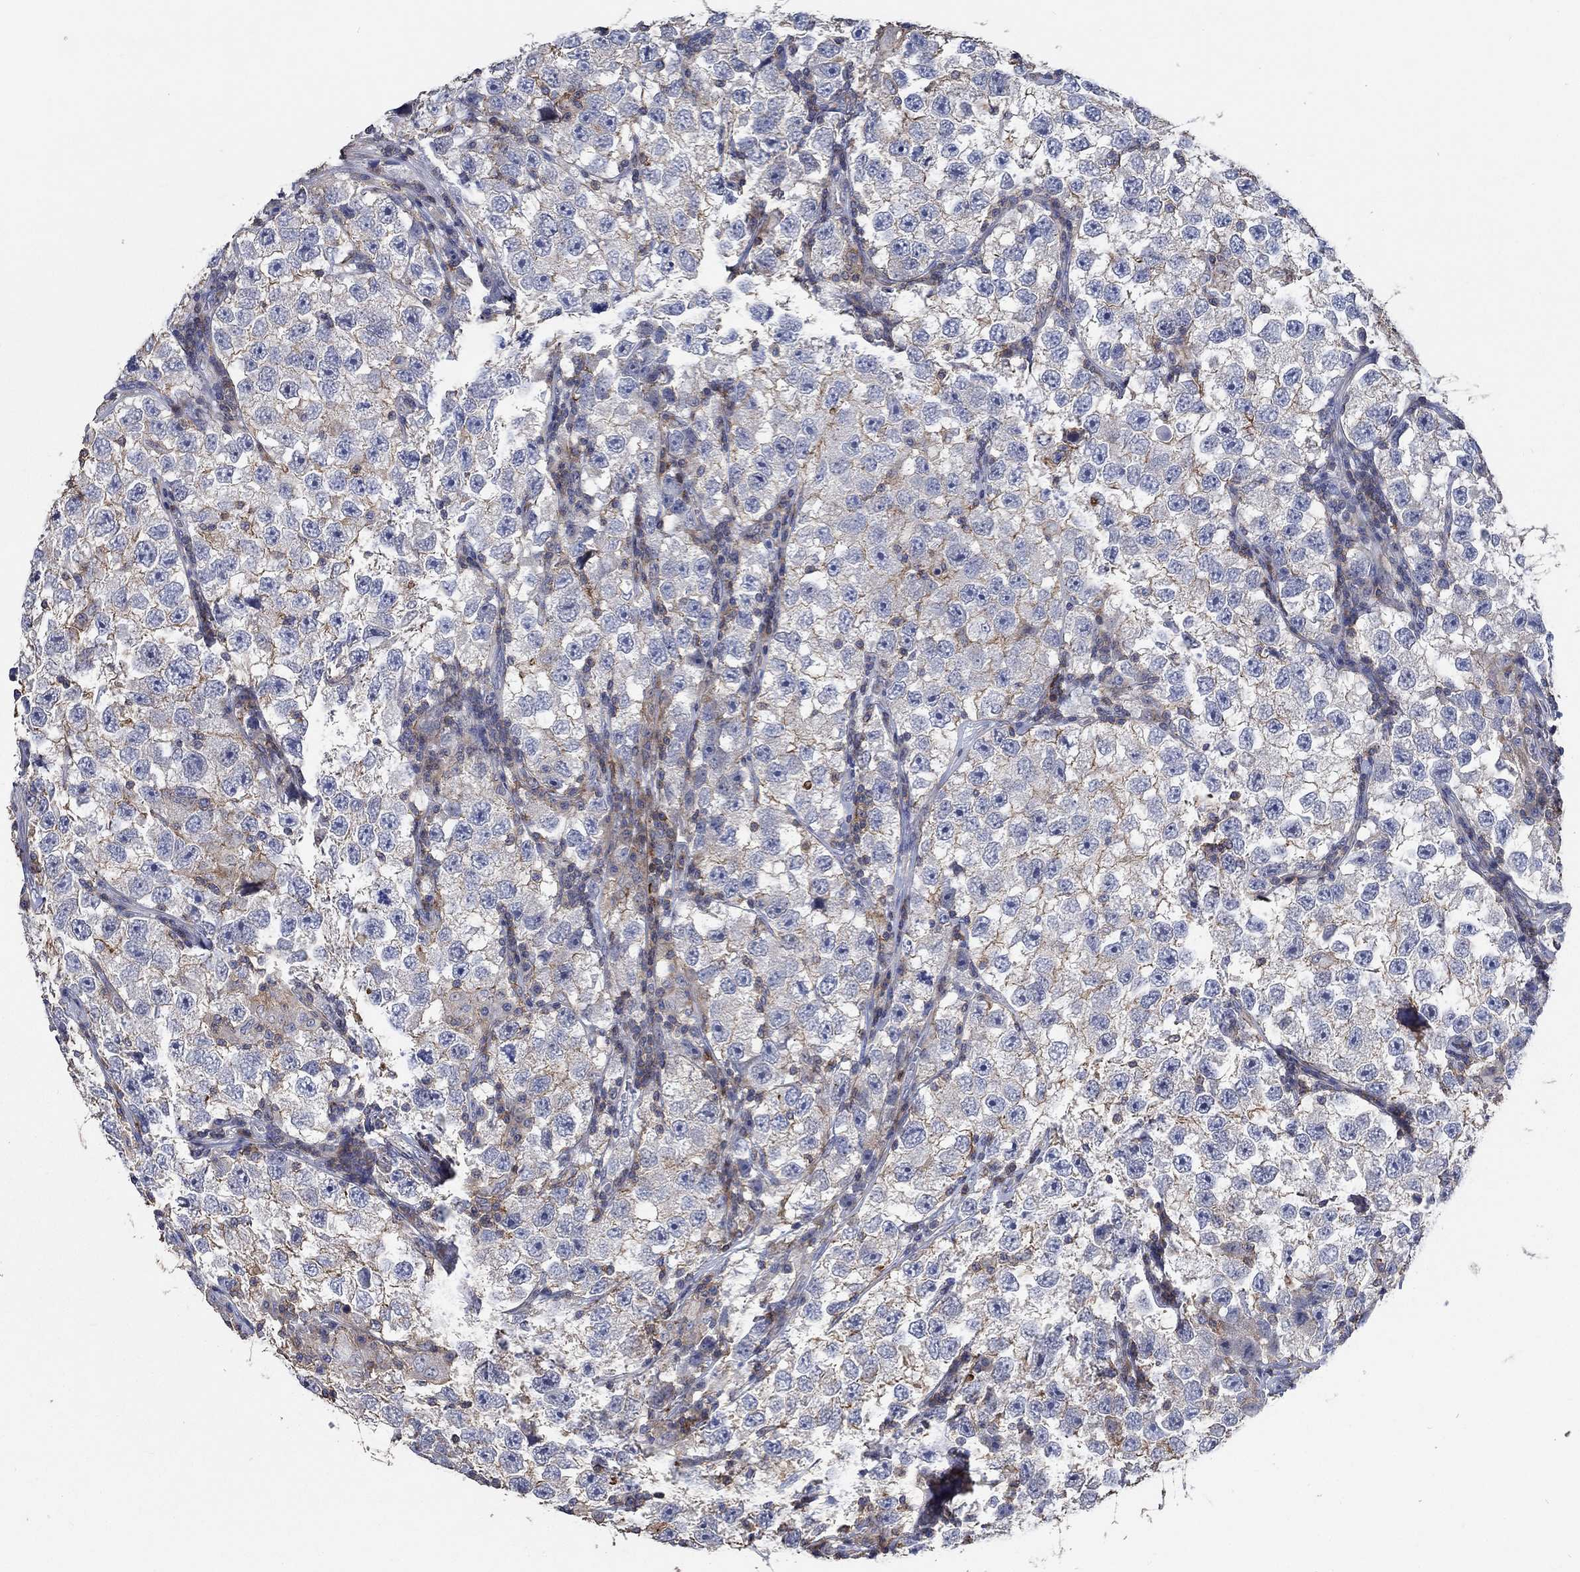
{"staining": {"intensity": "weak", "quantity": "<25%", "location": "cytoplasmic/membranous"}, "tissue": "testis cancer", "cell_type": "Tumor cells", "image_type": "cancer", "snomed": [{"axis": "morphology", "description": "Seminoma, NOS"}, {"axis": "topography", "description": "Testis"}], "caption": "Immunohistochemistry of human testis cancer (seminoma) reveals no staining in tumor cells.", "gene": "TNFAIP8L3", "patient": {"sex": "male", "age": 26}}